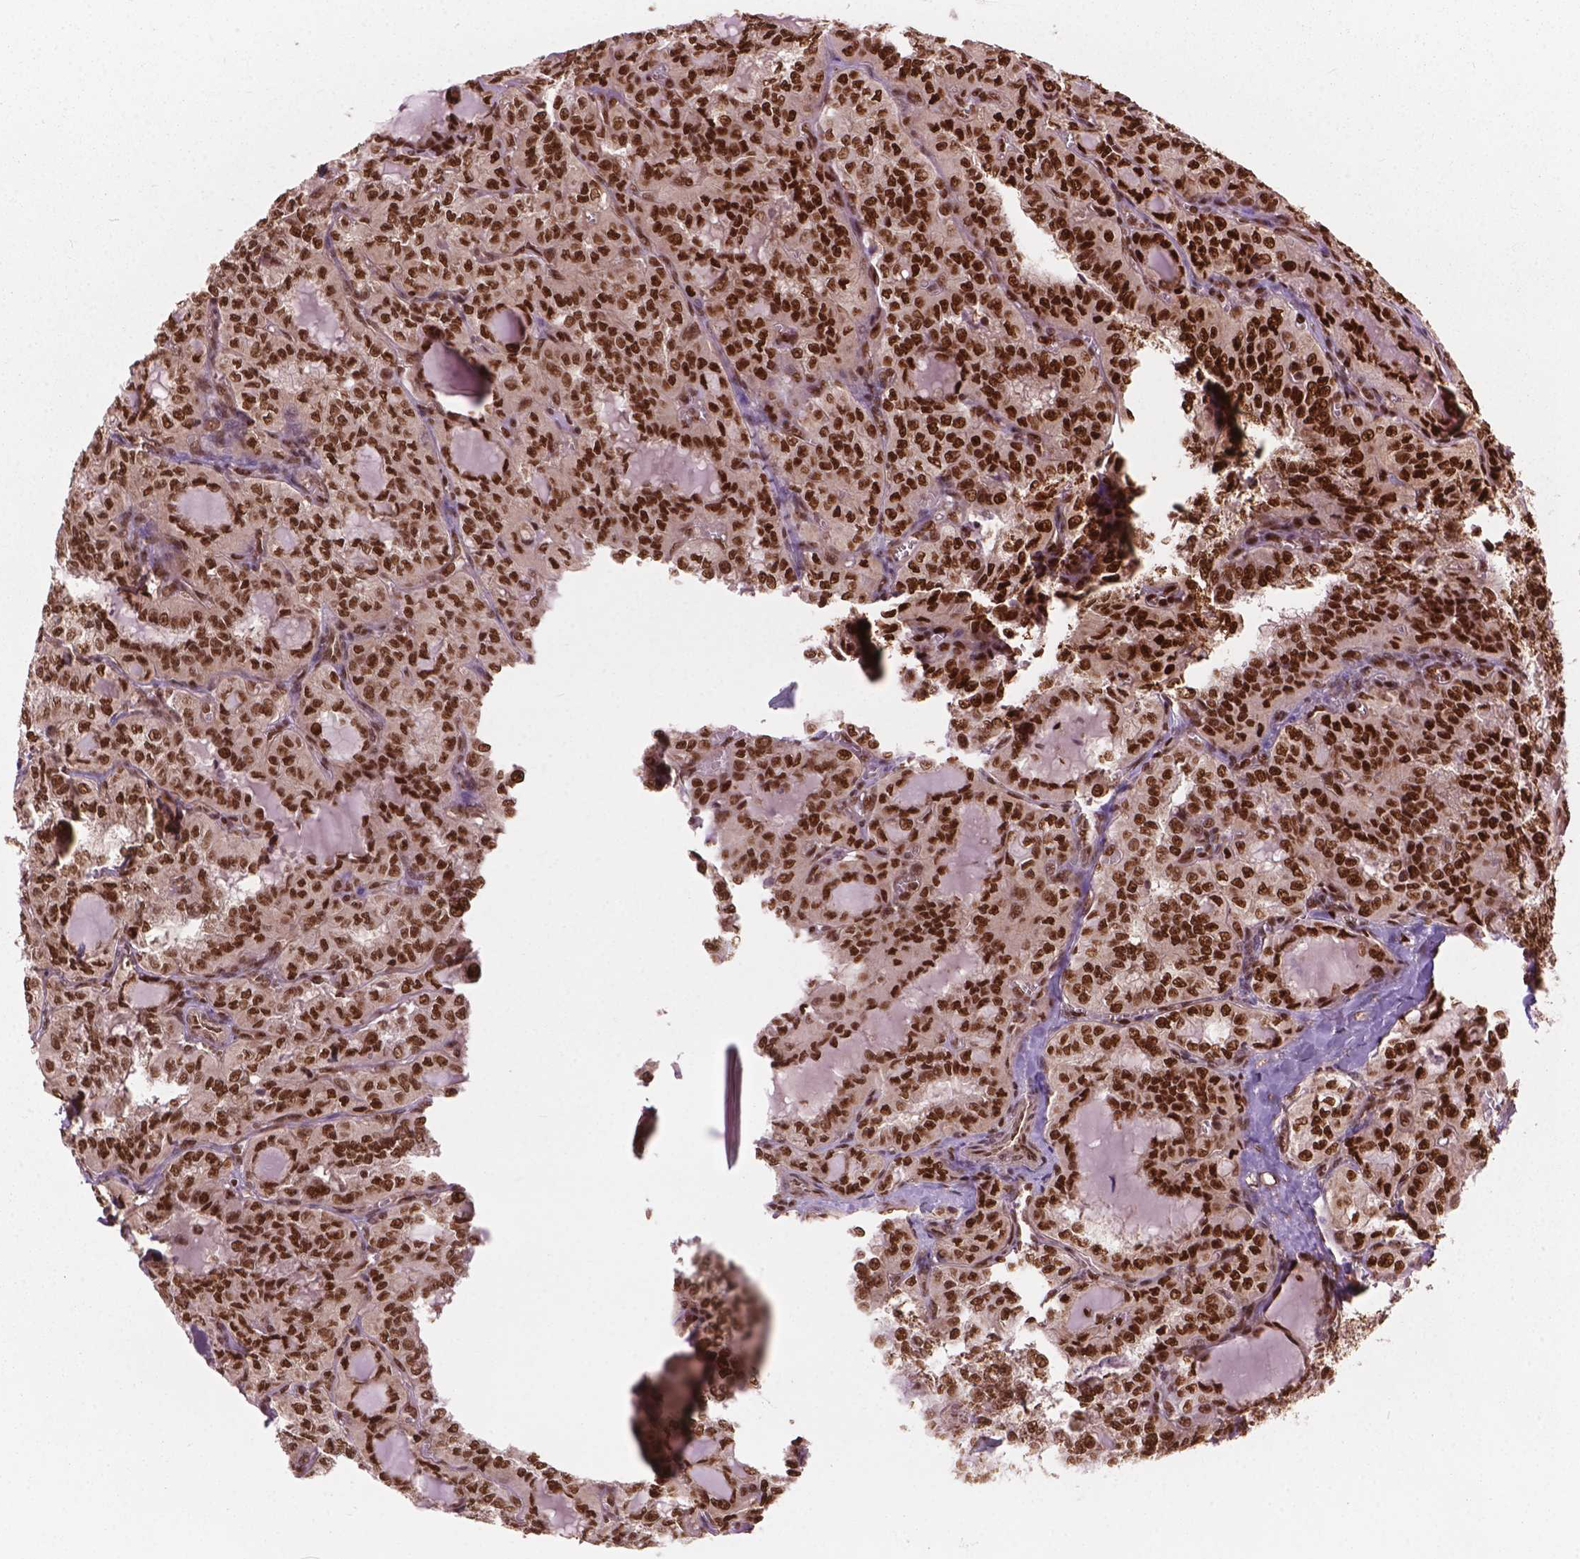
{"staining": {"intensity": "moderate", "quantity": ">75%", "location": "nuclear"}, "tissue": "thyroid cancer", "cell_type": "Tumor cells", "image_type": "cancer", "snomed": [{"axis": "morphology", "description": "Papillary adenocarcinoma, NOS"}, {"axis": "topography", "description": "Thyroid gland"}], "caption": "Papillary adenocarcinoma (thyroid) stained with a protein marker demonstrates moderate staining in tumor cells.", "gene": "ANP32B", "patient": {"sex": "female", "age": 41}}